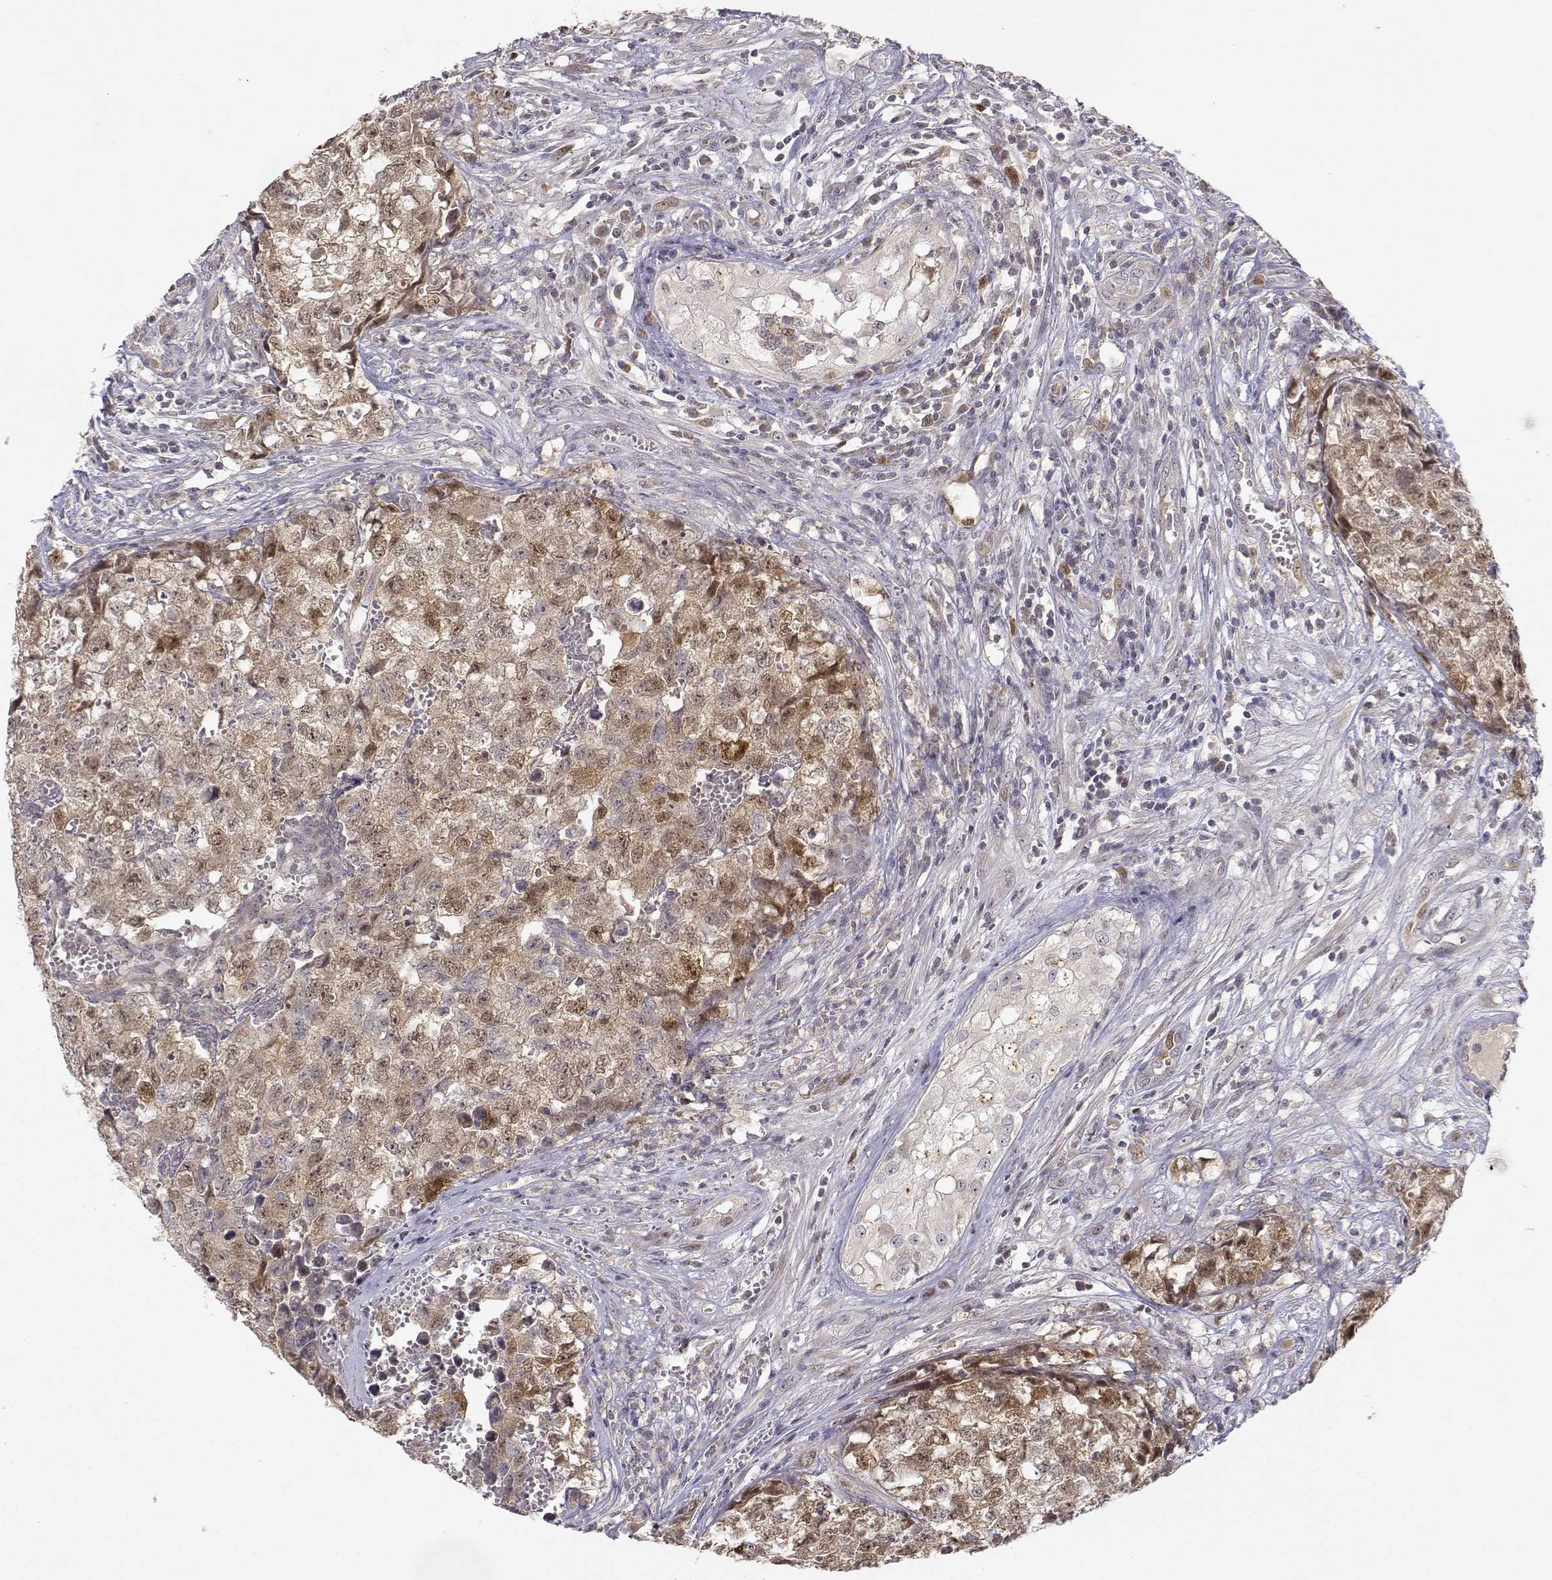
{"staining": {"intensity": "moderate", "quantity": ">75%", "location": "cytoplasmic/membranous,nuclear"}, "tissue": "testis cancer", "cell_type": "Tumor cells", "image_type": "cancer", "snomed": [{"axis": "morphology", "description": "Seminoma, NOS"}, {"axis": "morphology", "description": "Carcinoma, Embryonal, NOS"}, {"axis": "topography", "description": "Testis"}], "caption": "A brown stain shows moderate cytoplasmic/membranous and nuclear expression of a protein in human testis cancer tumor cells.", "gene": "RAD51", "patient": {"sex": "male", "age": 22}}